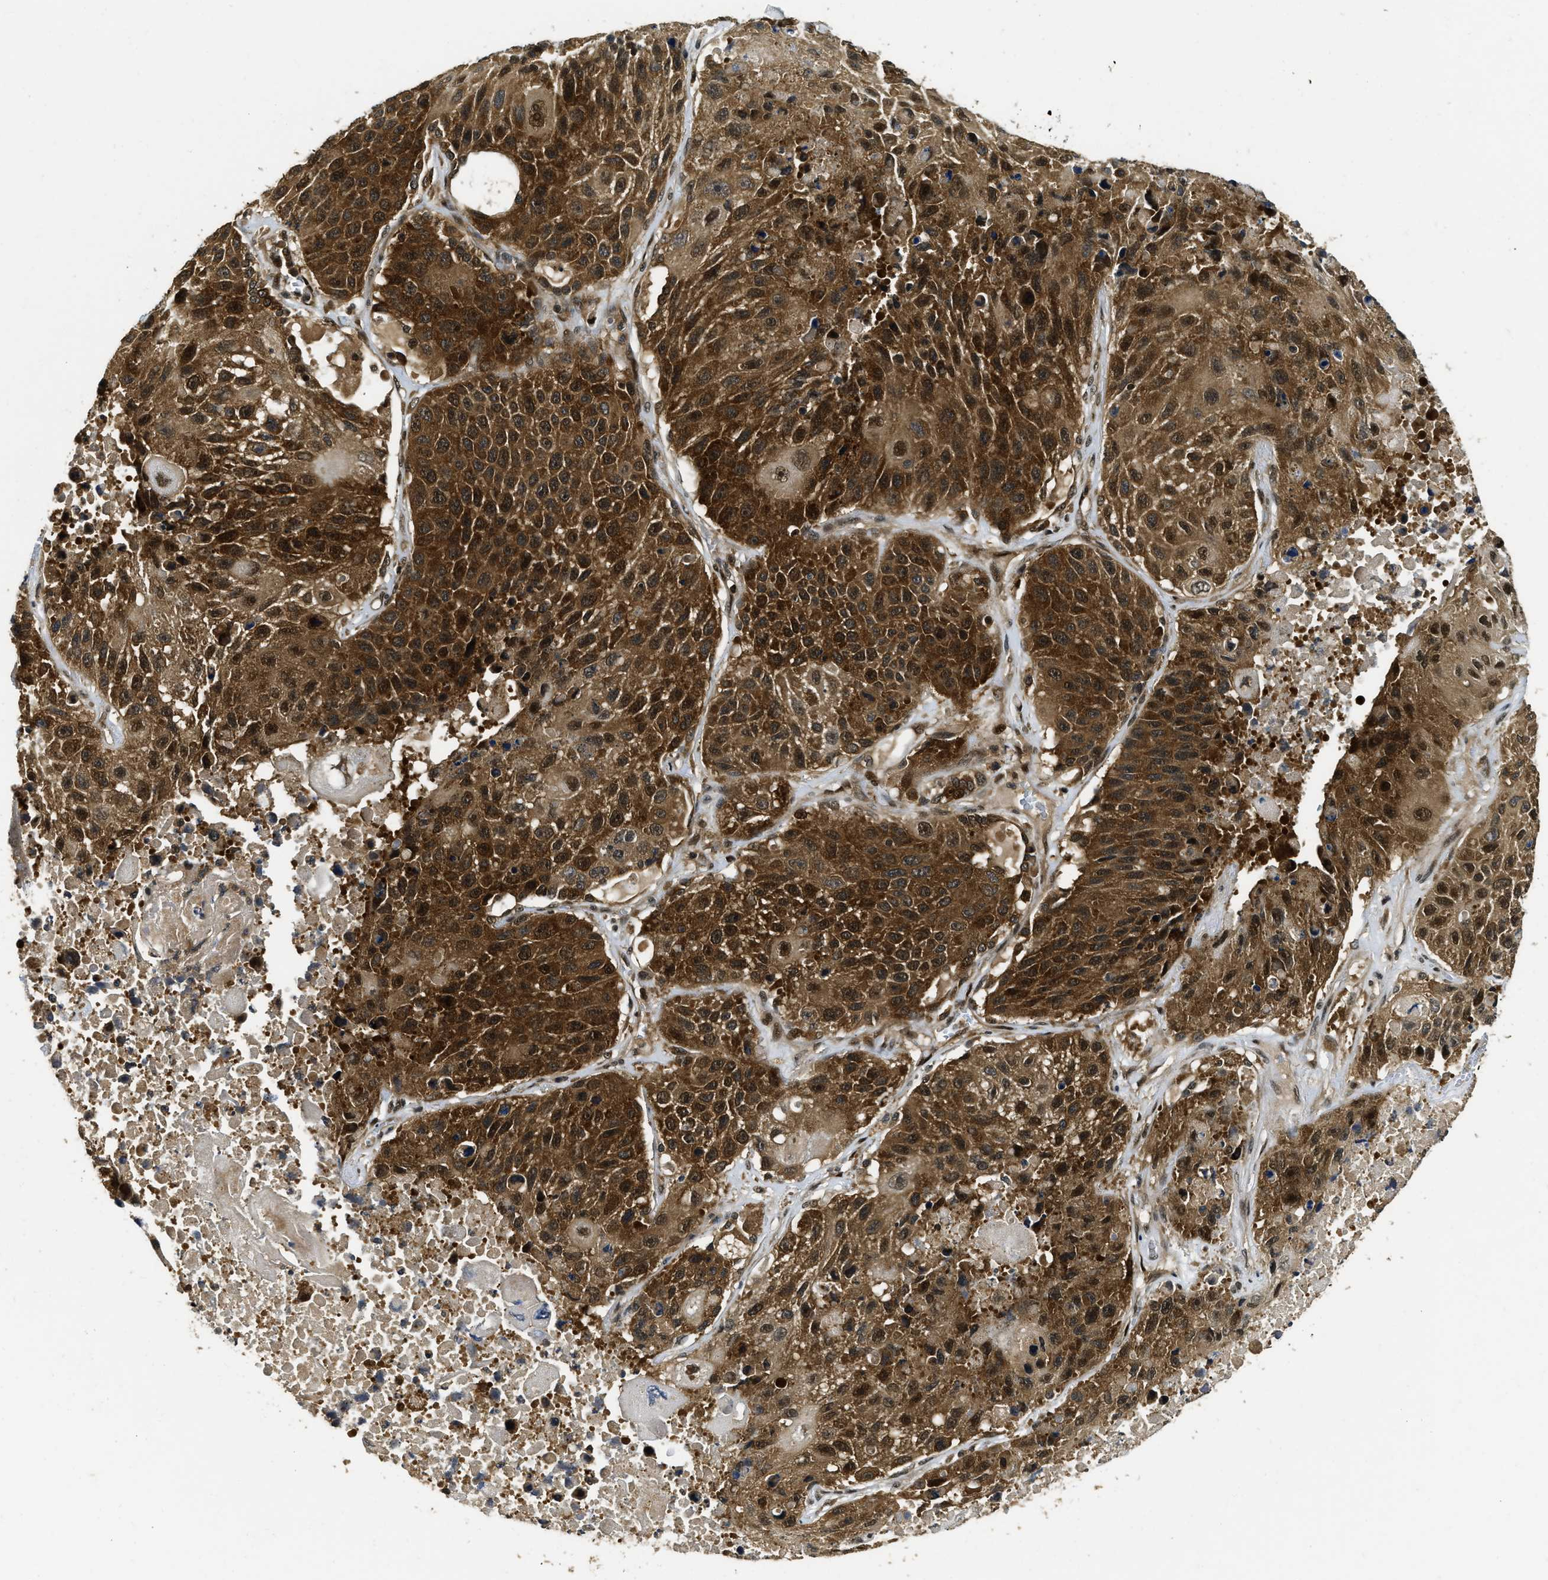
{"staining": {"intensity": "strong", "quantity": ">75%", "location": "cytoplasmic/membranous"}, "tissue": "lung cancer", "cell_type": "Tumor cells", "image_type": "cancer", "snomed": [{"axis": "morphology", "description": "Squamous cell carcinoma, NOS"}, {"axis": "topography", "description": "Lung"}], "caption": "Immunohistochemistry (IHC) micrograph of neoplastic tissue: lung cancer (squamous cell carcinoma) stained using immunohistochemistry (IHC) shows high levels of strong protein expression localized specifically in the cytoplasmic/membranous of tumor cells, appearing as a cytoplasmic/membranous brown color.", "gene": "ADSL", "patient": {"sex": "male", "age": 61}}